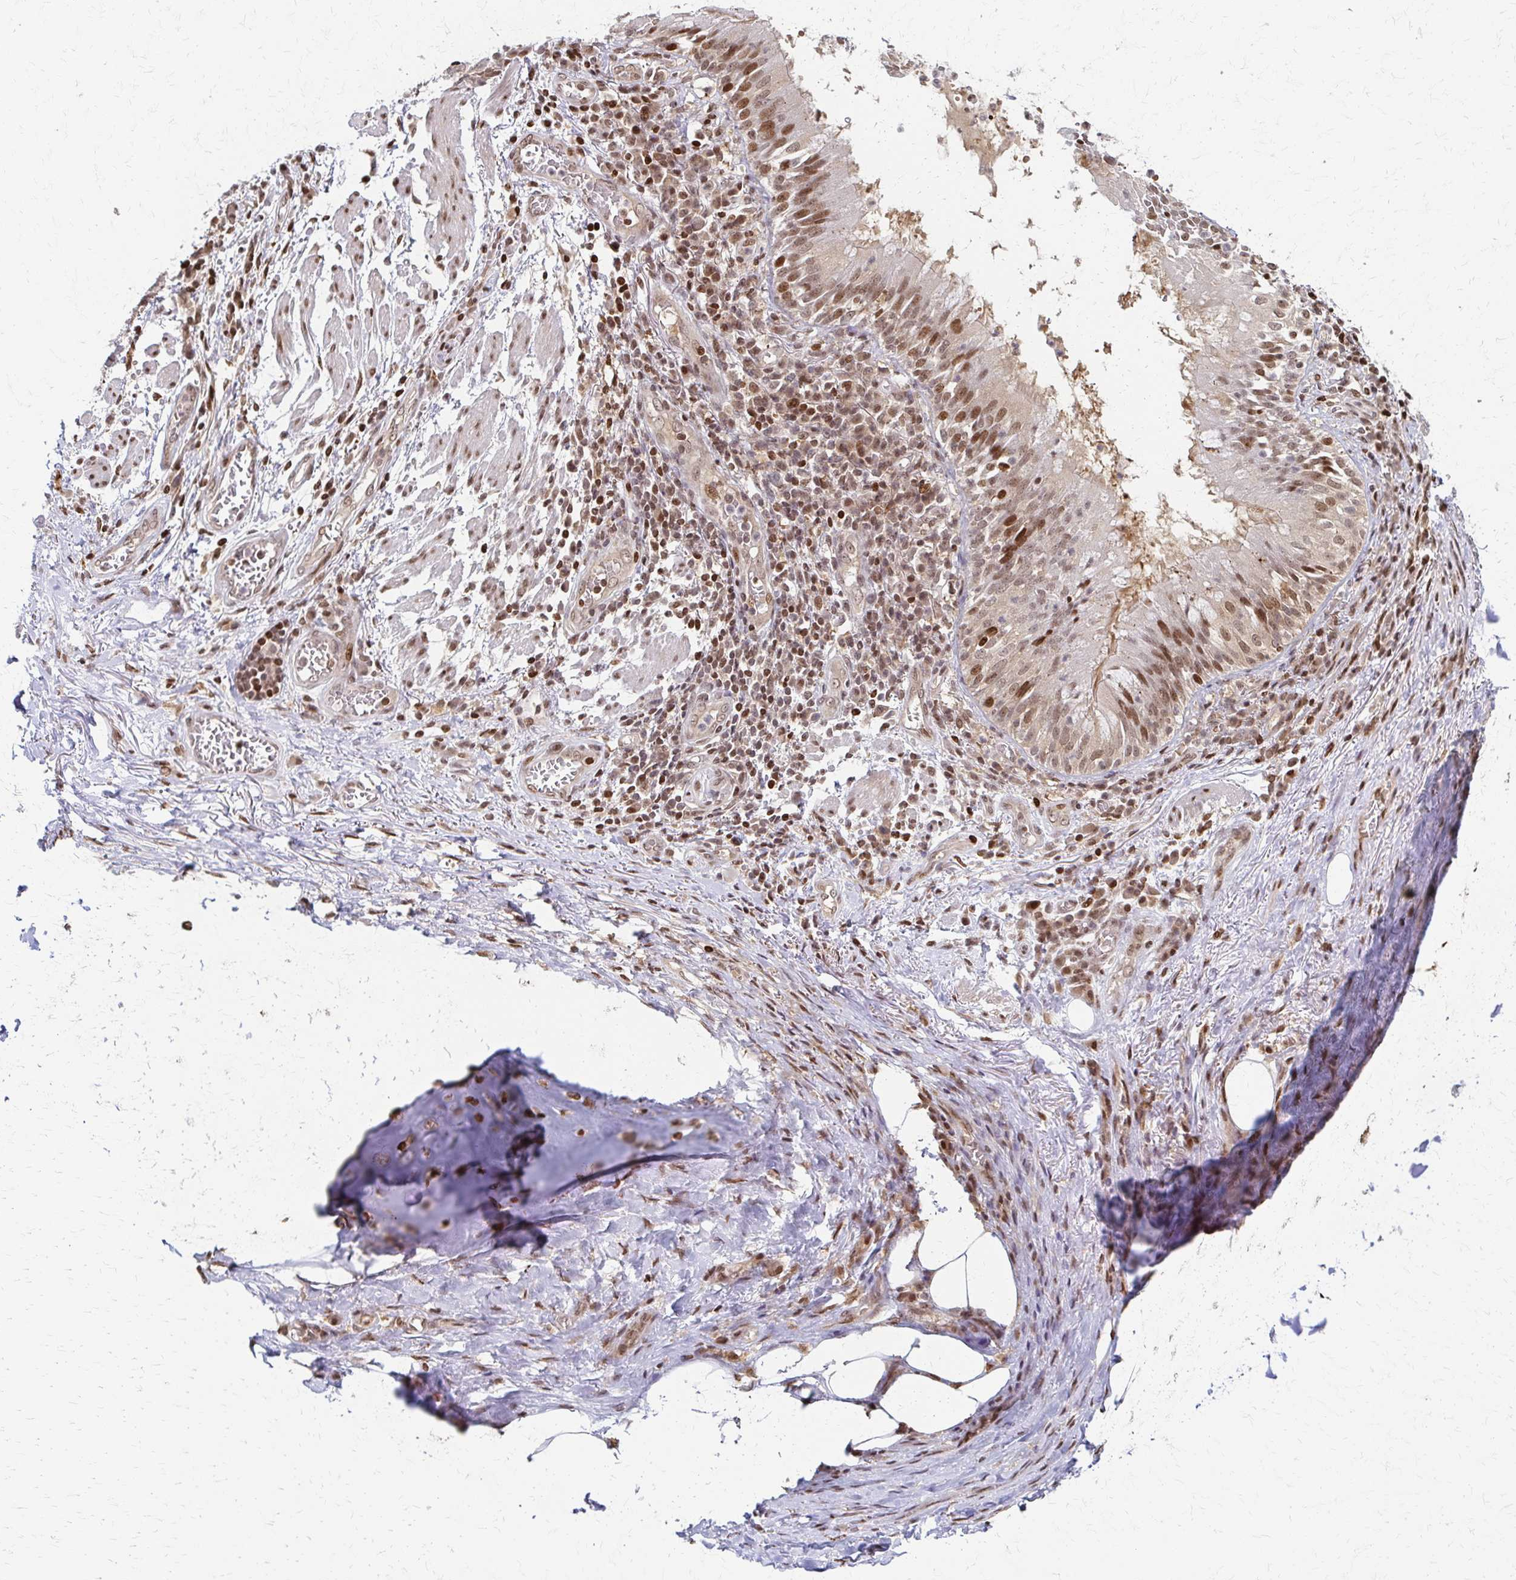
{"staining": {"intensity": "strong", "quantity": "25%-75%", "location": "nuclear"}, "tissue": "adipose tissue", "cell_type": "Adipocytes", "image_type": "normal", "snomed": [{"axis": "morphology", "description": "Normal tissue, NOS"}, {"axis": "topography", "description": "Lymph node"}, {"axis": "topography", "description": "Bronchus"}], "caption": "An IHC histopathology image of benign tissue is shown. Protein staining in brown shows strong nuclear positivity in adipose tissue within adipocytes. (DAB IHC with brightfield microscopy, high magnification).", "gene": "PSMD7", "patient": {"sex": "male", "age": 56}}